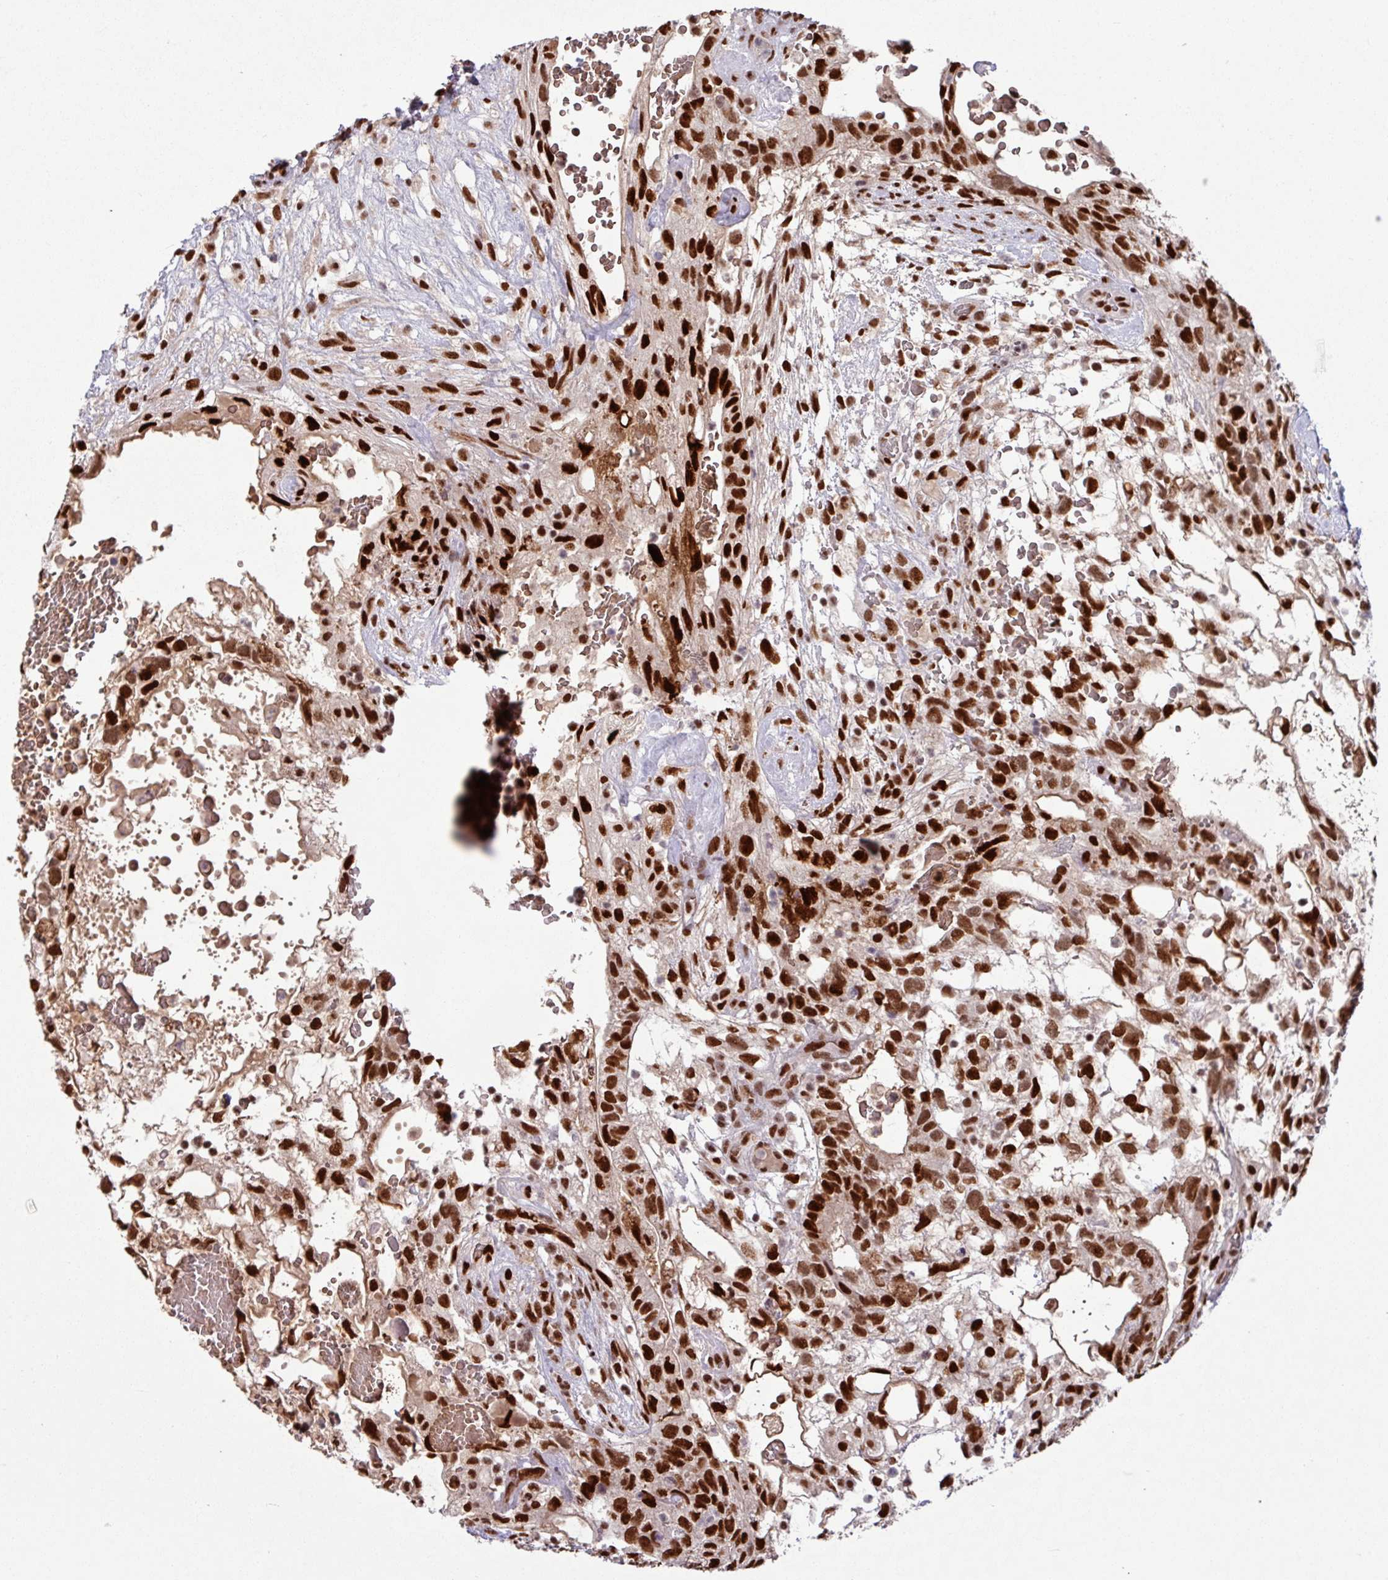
{"staining": {"intensity": "strong", "quantity": ">75%", "location": "nuclear"}, "tissue": "testis cancer", "cell_type": "Tumor cells", "image_type": "cancer", "snomed": [{"axis": "morphology", "description": "Normal tissue, NOS"}, {"axis": "morphology", "description": "Carcinoma, Embryonal, NOS"}, {"axis": "topography", "description": "Testis"}], "caption": "This photomicrograph demonstrates immunohistochemistry staining of testis embryonal carcinoma, with high strong nuclear positivity in approximately >75% of tumor cells.", "gene": "TDG", "patient": {"sex": "male", "age": 32}}